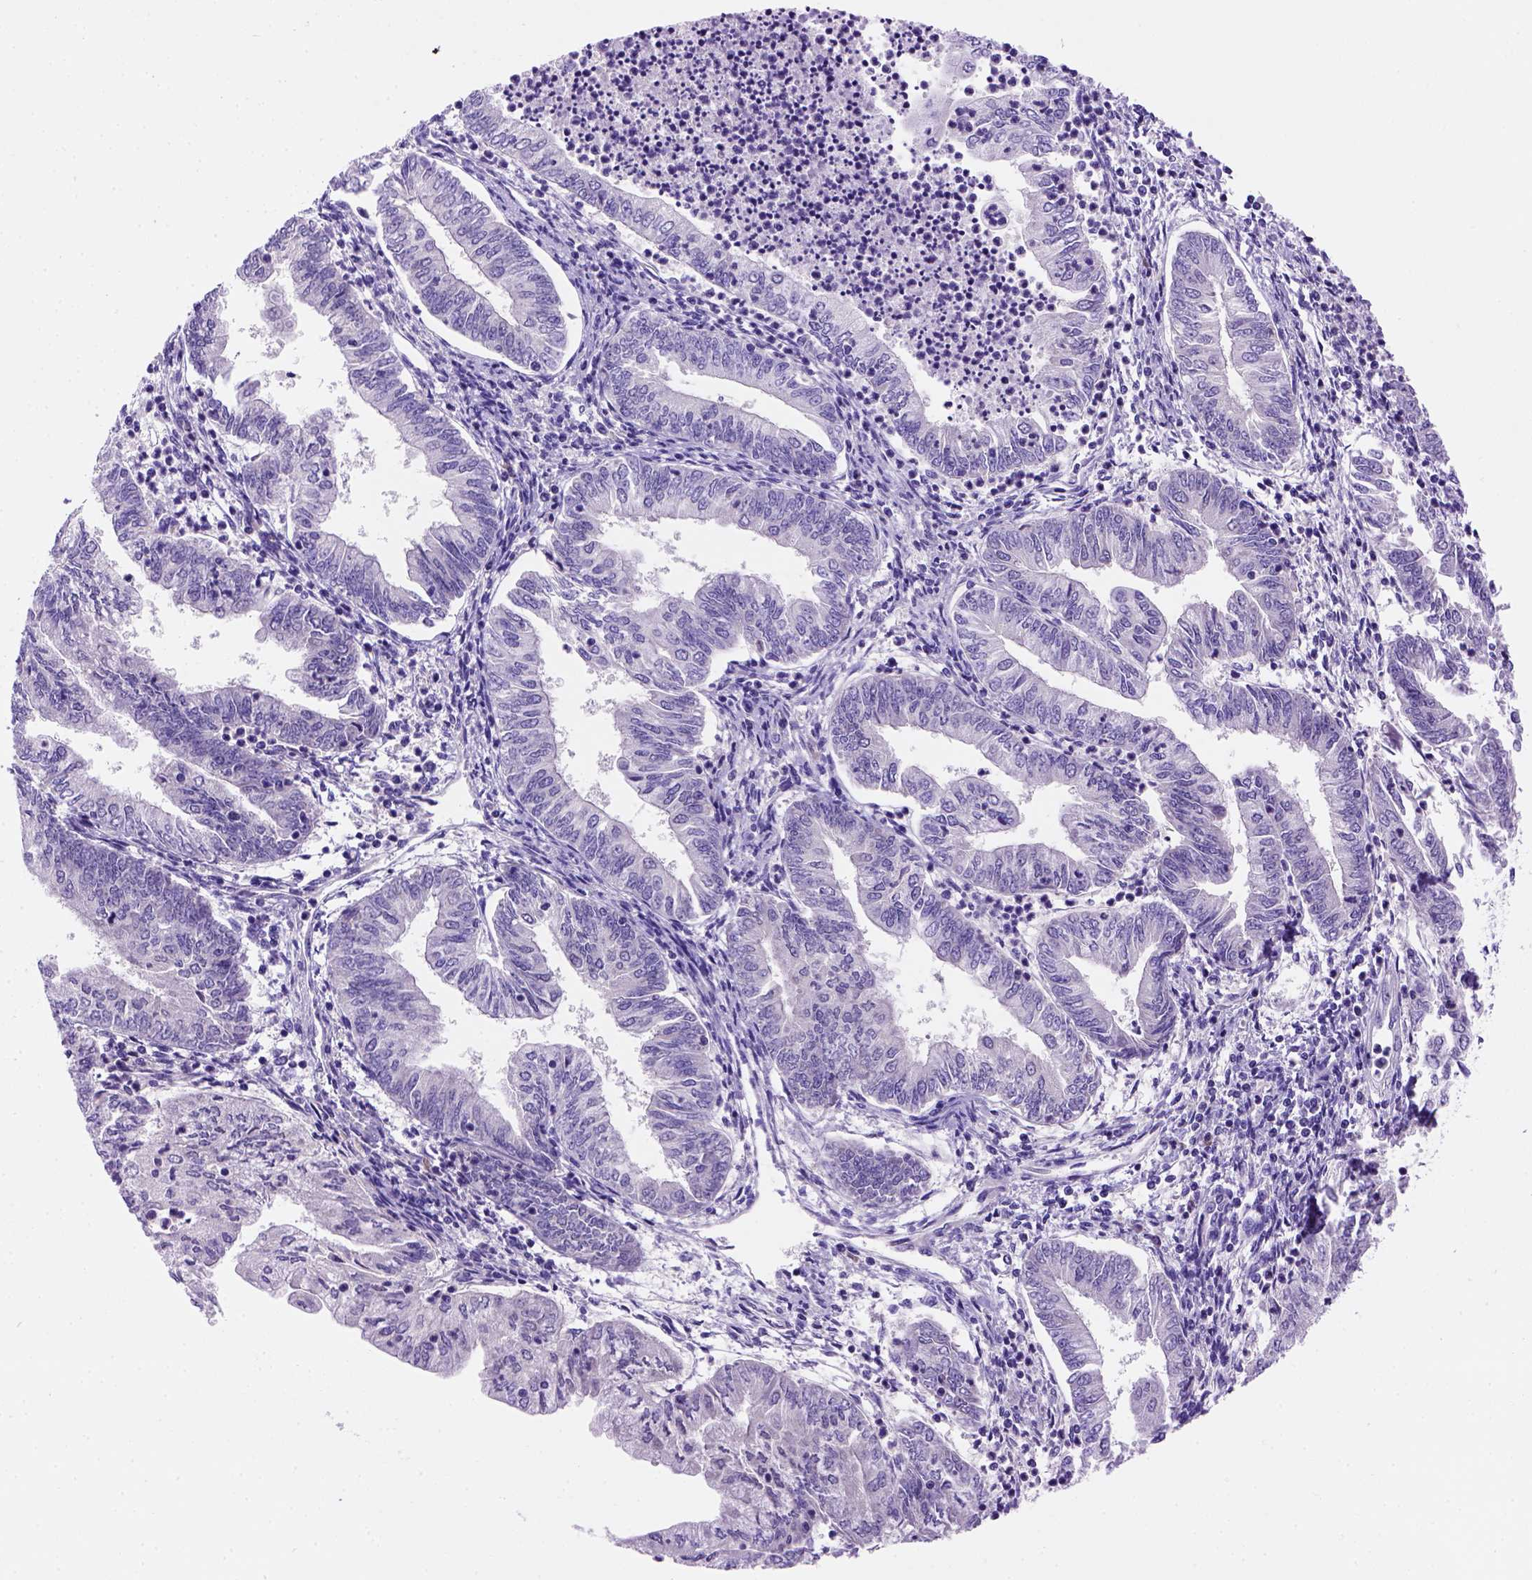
{"staining": {"intensity": "negative", "quantity": "none", "location": "none"}, "tissue": "endometrial cancer", "cell_type": "Tumor cells", "image_type": "cancer", "snomed": [{"axis": "morphology", "description": "Adenocarcinoma, NOS"}, {"axis": "topography", "description": "Endometrium"}], "caption": "Endometrial cancer stained for a protein using IHC demonstrates no expression tumor cells.", "gene": "FAM81B", "patient": {"sex": "female", "age": 55}}